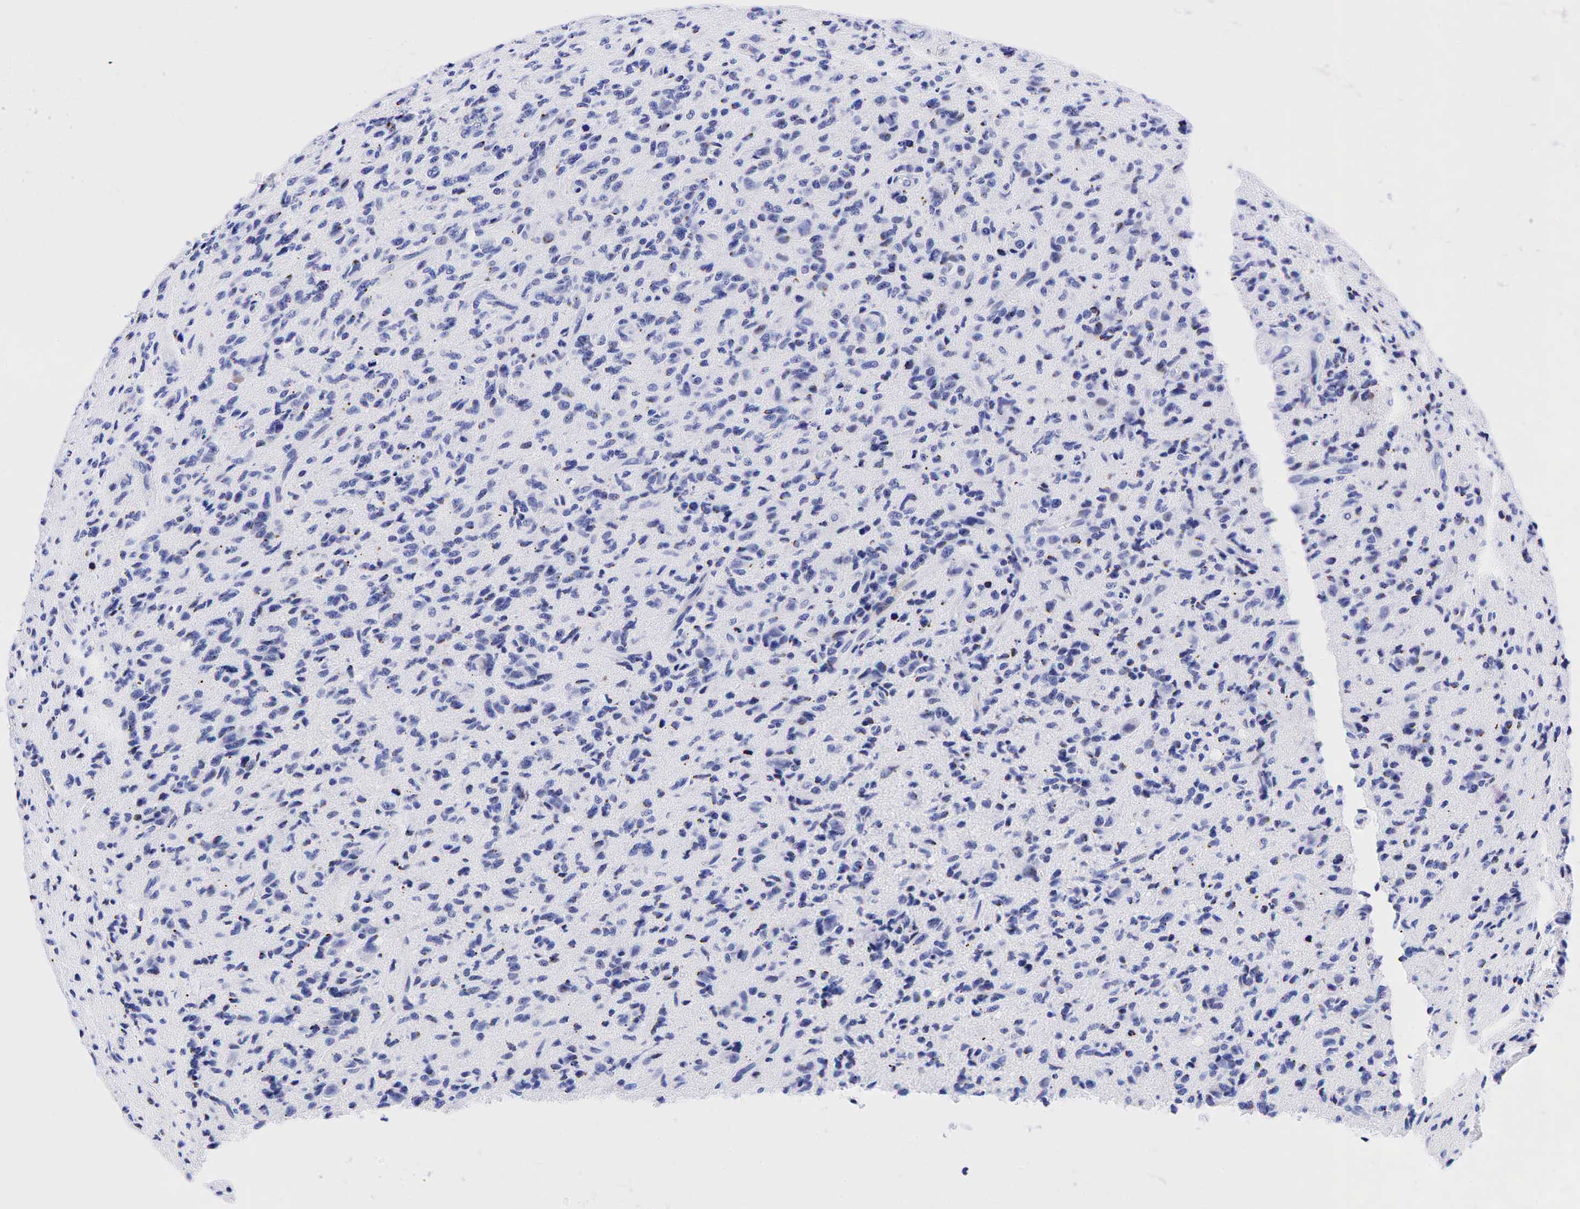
{"staining": {"intensity": "negative", "quantity": "none", "location": "none"}, "tissue": "glioma", "cell_type": "Tumor cells", "image_type": "cancer", "snomed": [{"axis": "morphology", "description": "Glioma, malignant, High grade"}, {"axis": "topography", "description": "Brain"}], "caption": "An IHC histopathology image of malignant glioma (high-grade) is shown. There is no staining in tumor cells of malignant glioma (high-grade).", "gene": "CD79A", "patient": {"sex": "male", "age": 36}}